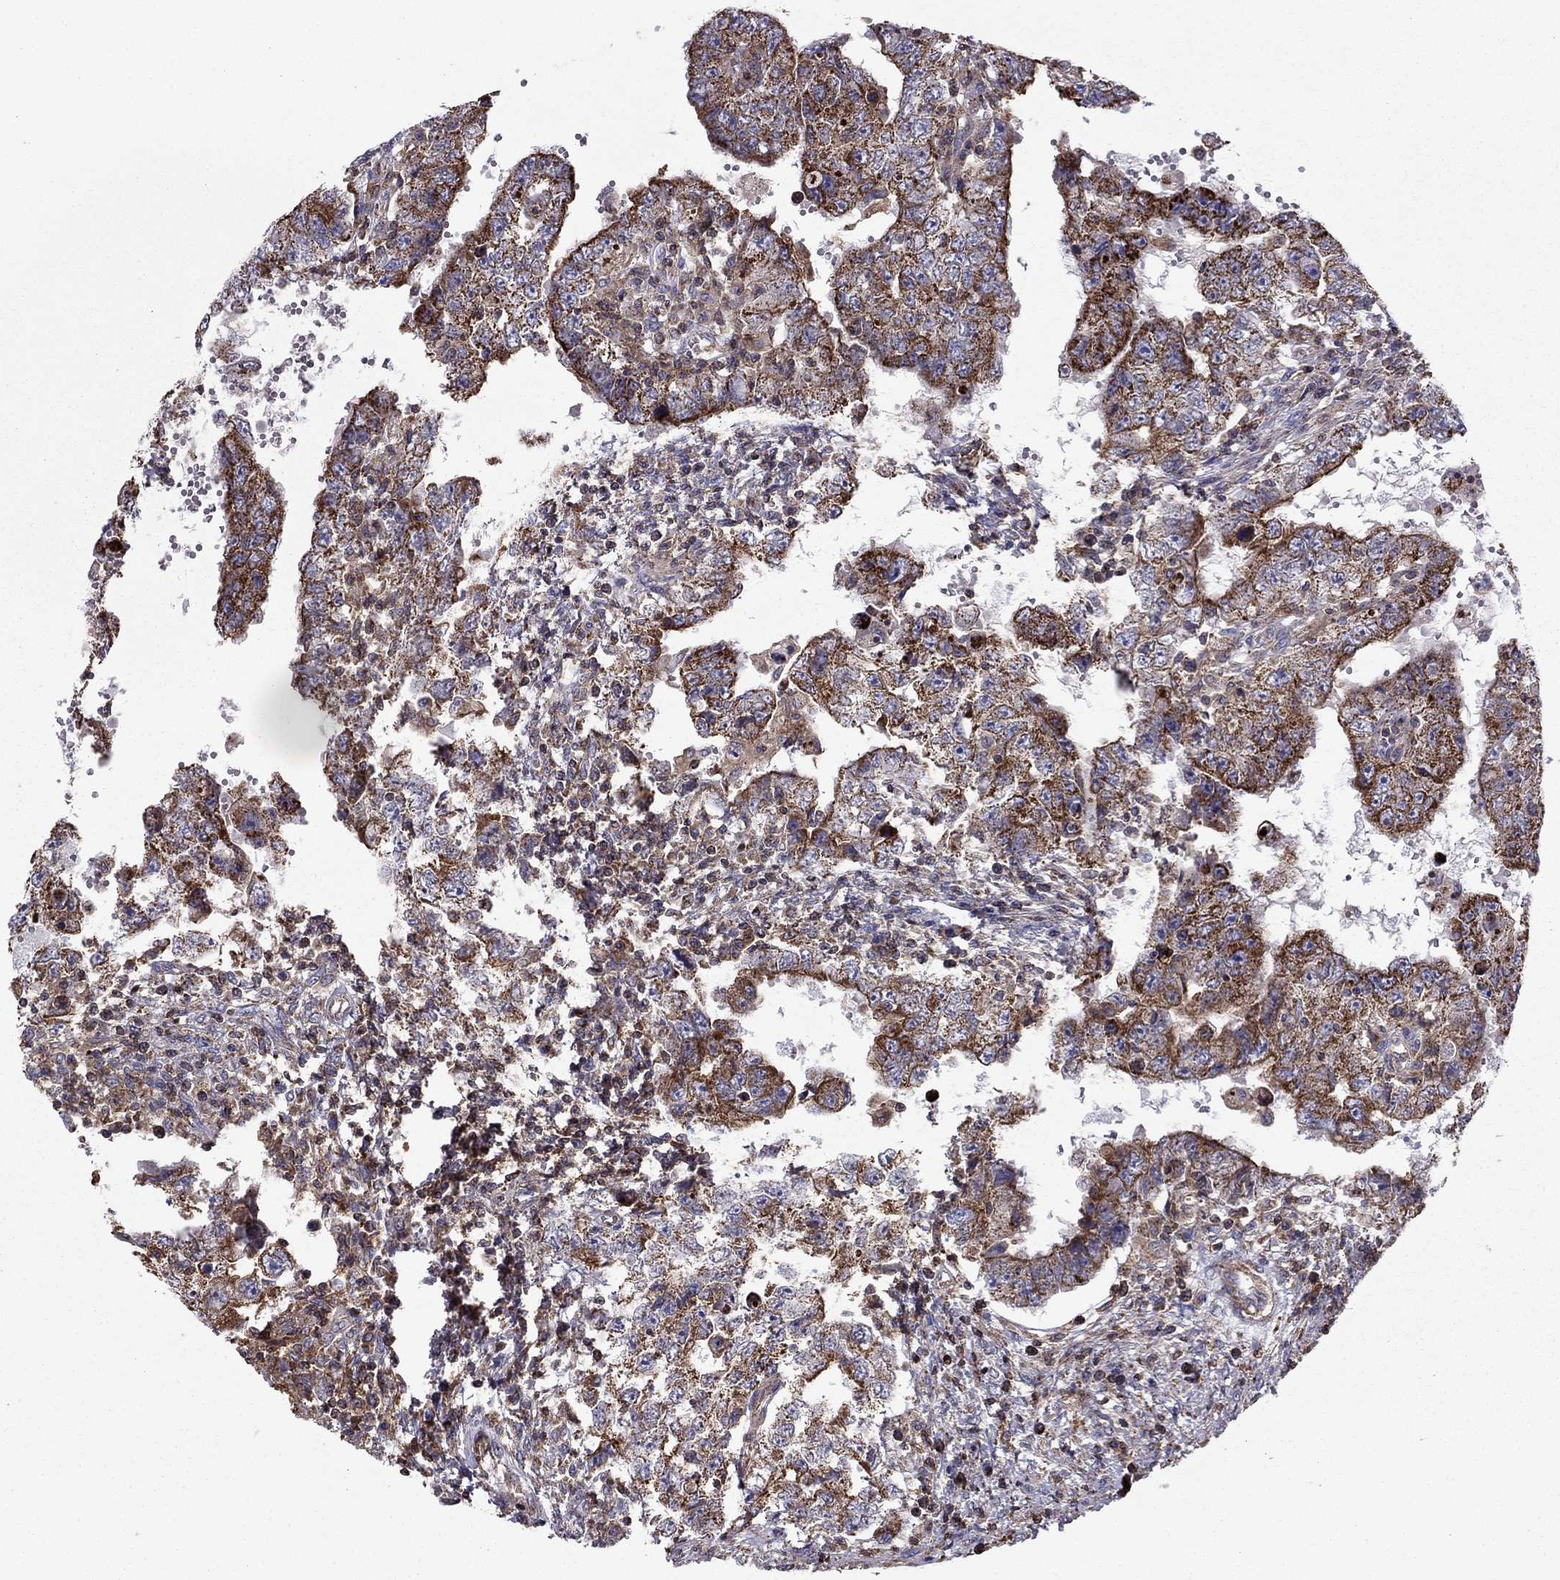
{"staining": {"intensity": "strong", "quantity": "<25%", "location": "cytoplasmic/membranous"}, "tissue": "testis cancer", "cell_type": "Tumor cells", "image_type": "cancer", "snomed": [{"axis": "morphology", "description": "Carcinoma, Embryonal, NOS"}, {"axis": "topography", "description": "Testis"}], "caption": "A brown stain highlights strong cytoplasmic/membranous positivity of a protein in testis embryonal carcinoma tumor cells.", "gene": "ALG6", "patient": {"sex": "male", "age": 26}}